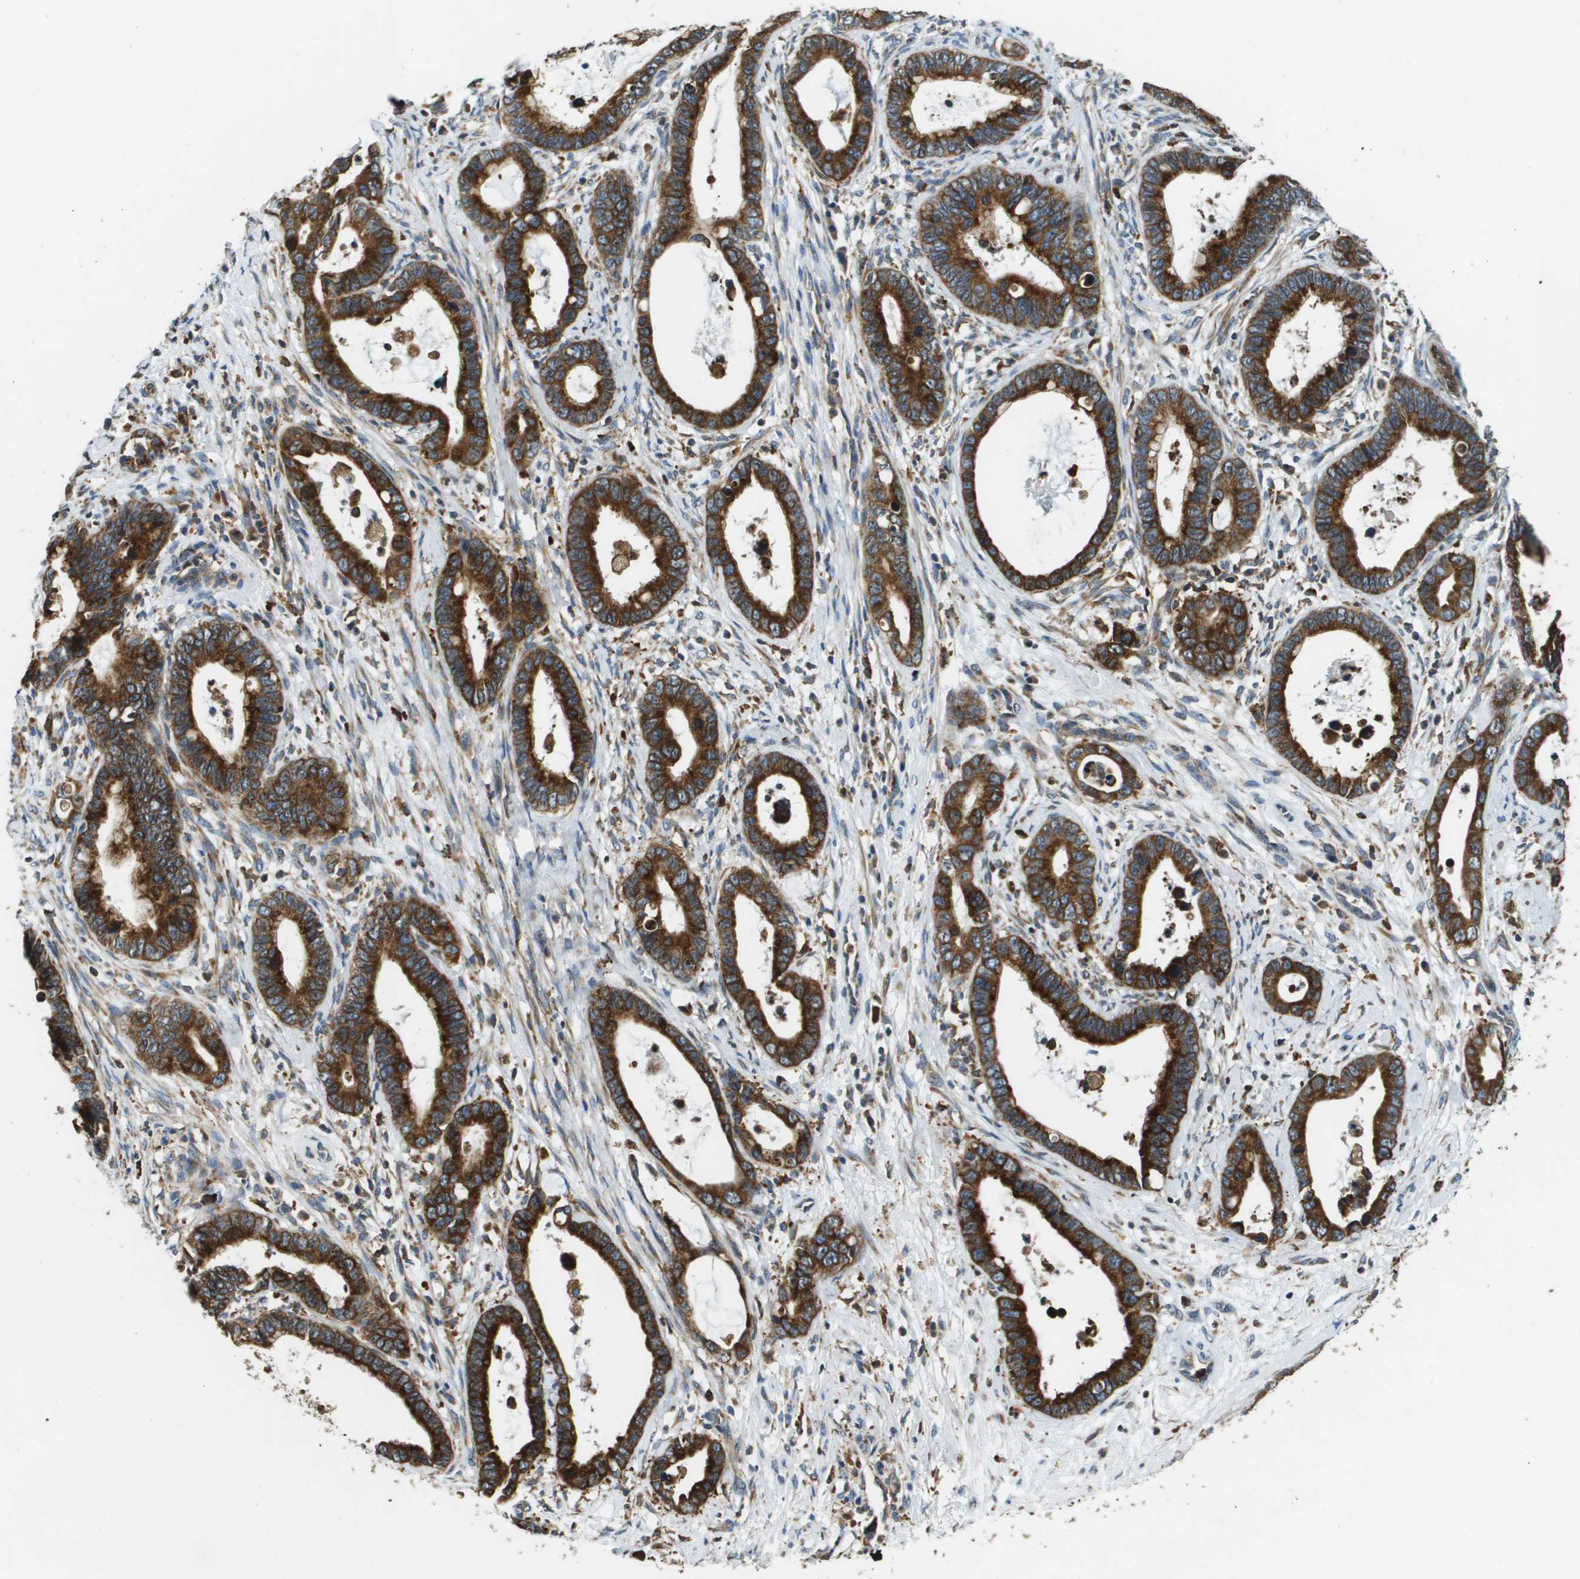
{"staining": {"intensity": "strong", "quantity": ">75%", "location": "cytoplasmic/membranous"}, "tissue": "cervical cancer", "cell_type": "Tumor cells", "image_type": "cancer", "snomed": [{"axis": "morphology", "description": "Adenocarcinoma, NOS"}, {"axis": "topography", "description": "Cervix"}], "caption": "IHC of human cervical cancer (adenocarcinoma) shows high levels of strong cytoplasmic/membranous positivity in approximately >75% of tumor cells.", "gene": "CNPY3", "patient": {"sex": "female", "age": 44}}